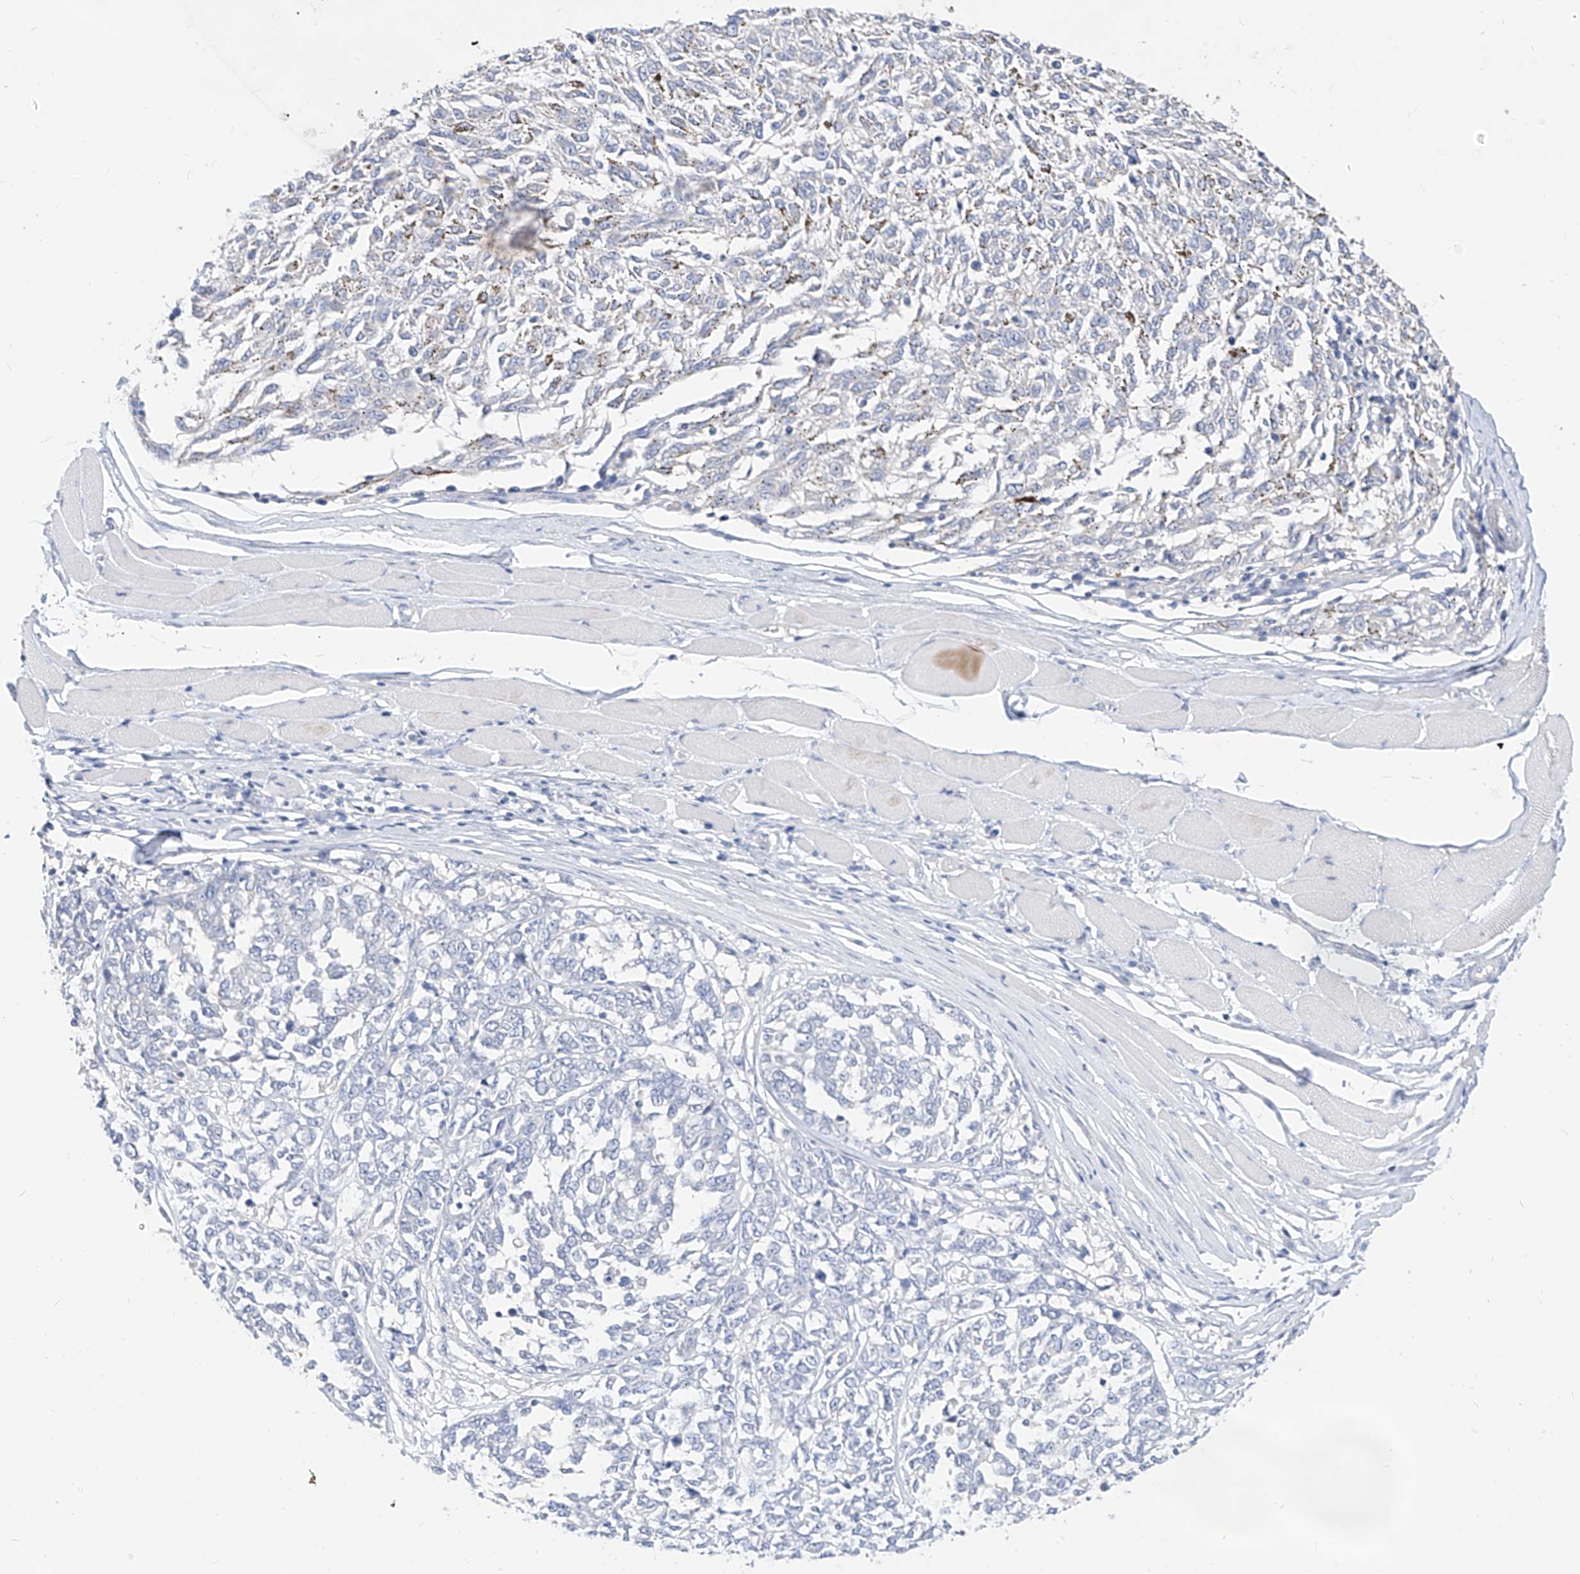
{"staining": {"intensity": "negative", "quantity": "none", "location": "none"}, "tissue": "melanoma", "cell_type": "Tumor cells", "image_type": "cancer", "snomed": [{"axis": "morphology", "description": "Malignant melanoma, NOS"}, {"axis": "topography", "description": "Skin"}], "caption": "The immunohistochemistry (IHC) micrograph has no significant positivity in tumor cells of melanoma tissue.", "gene": "ZZEF1", "patient": {"sex": "female", "age": 72}}